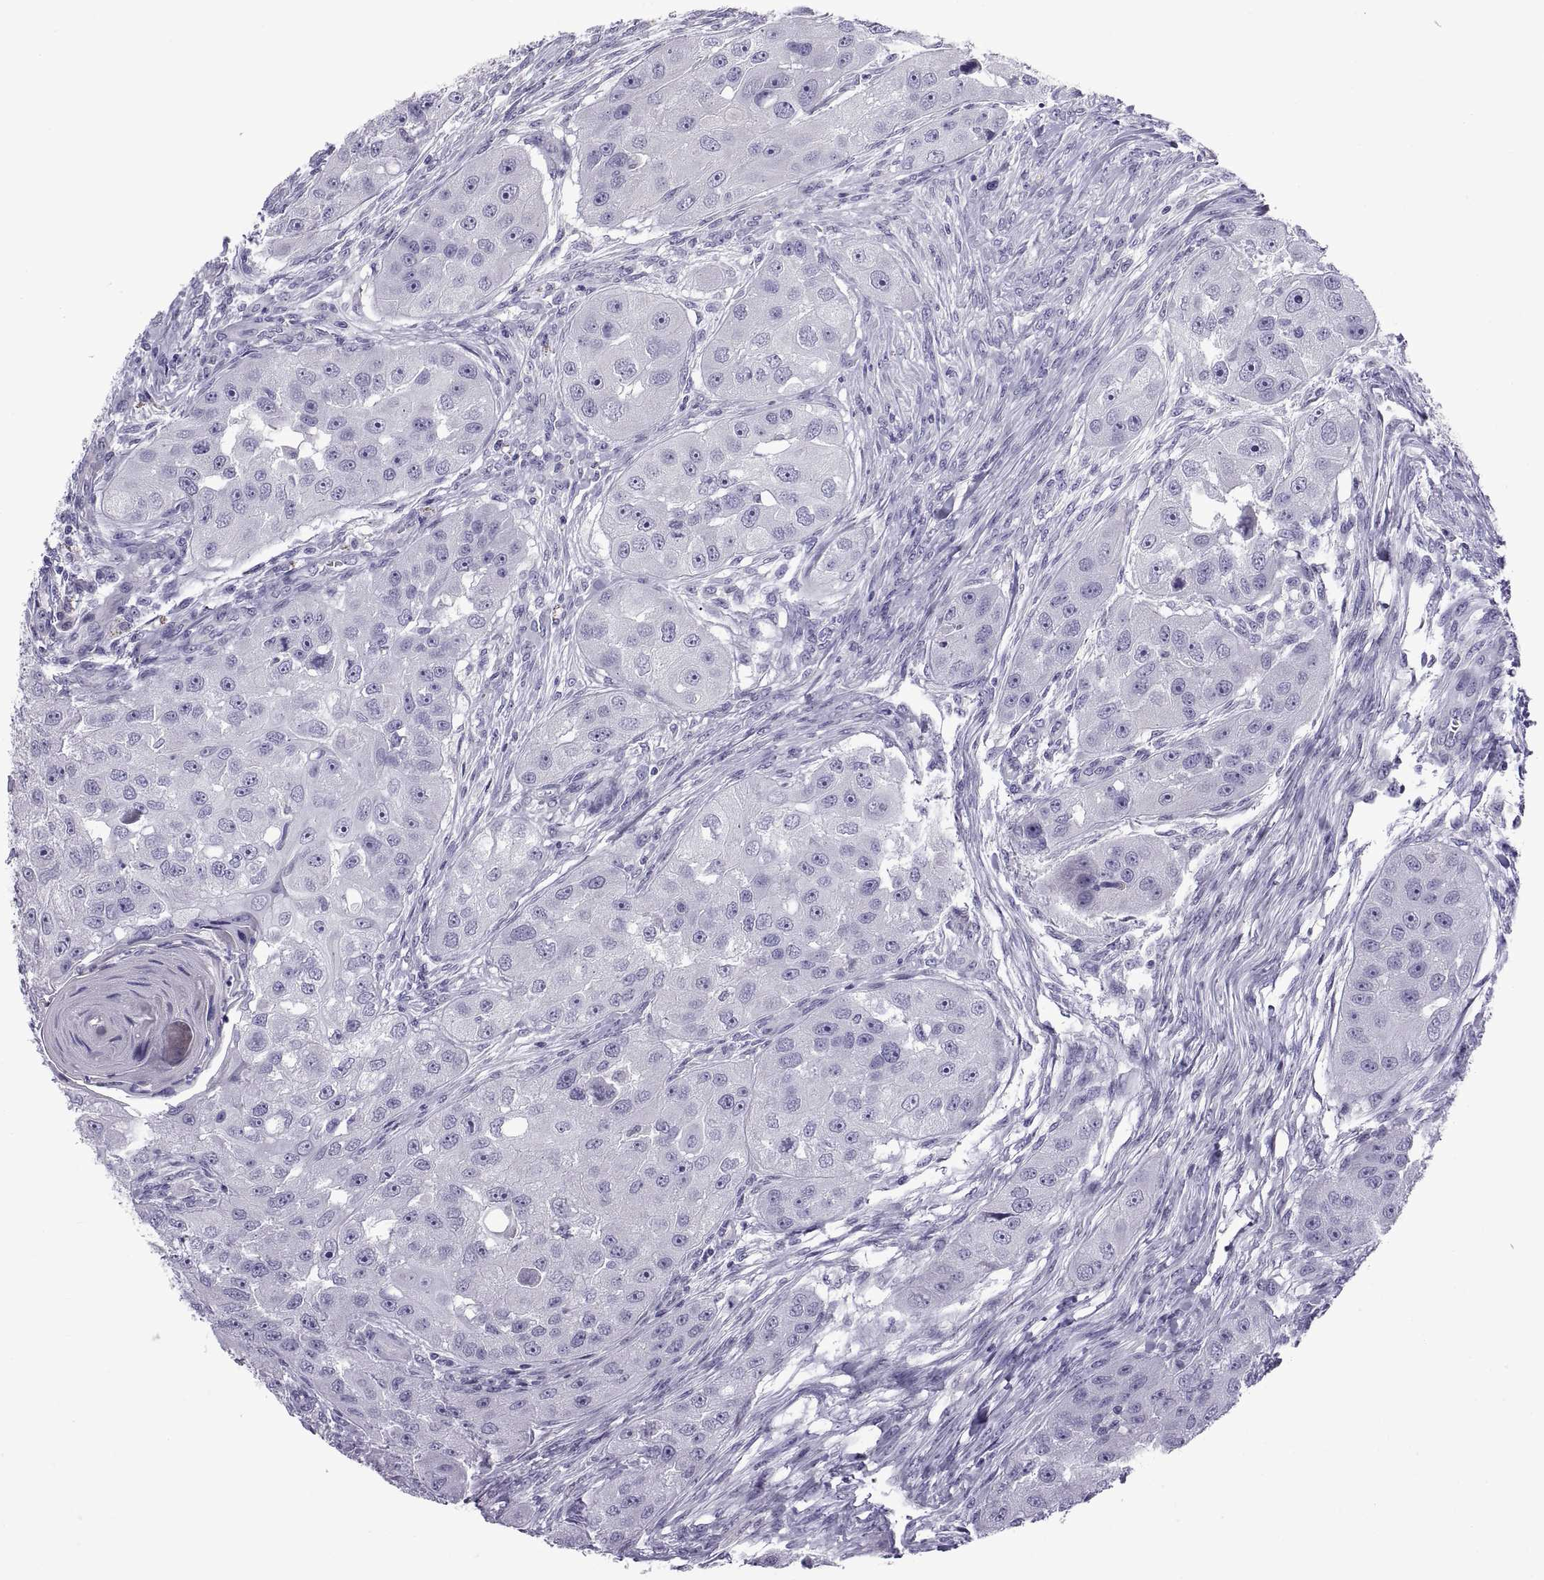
{"staining": {"intensity": "negative", "quantity": "none", "location": "none"}, "tissue": "head and neck cancer", "cell_type": "Tumor cells", "image_type": "cancer", "snomed": [{"axis": "morphology", "description": "Squamous cell carcinoma, NOS"}, {"axis": "topography", "description": "Head-Neck"}], "caption": "IHC image of human squamous cell carcinoma (head and neck) stained for a protein (brown), which demonstrates no positivity in tumor cells.", "gene": "SPDYE1", "patient": {"sex": "male", "age": 51}}